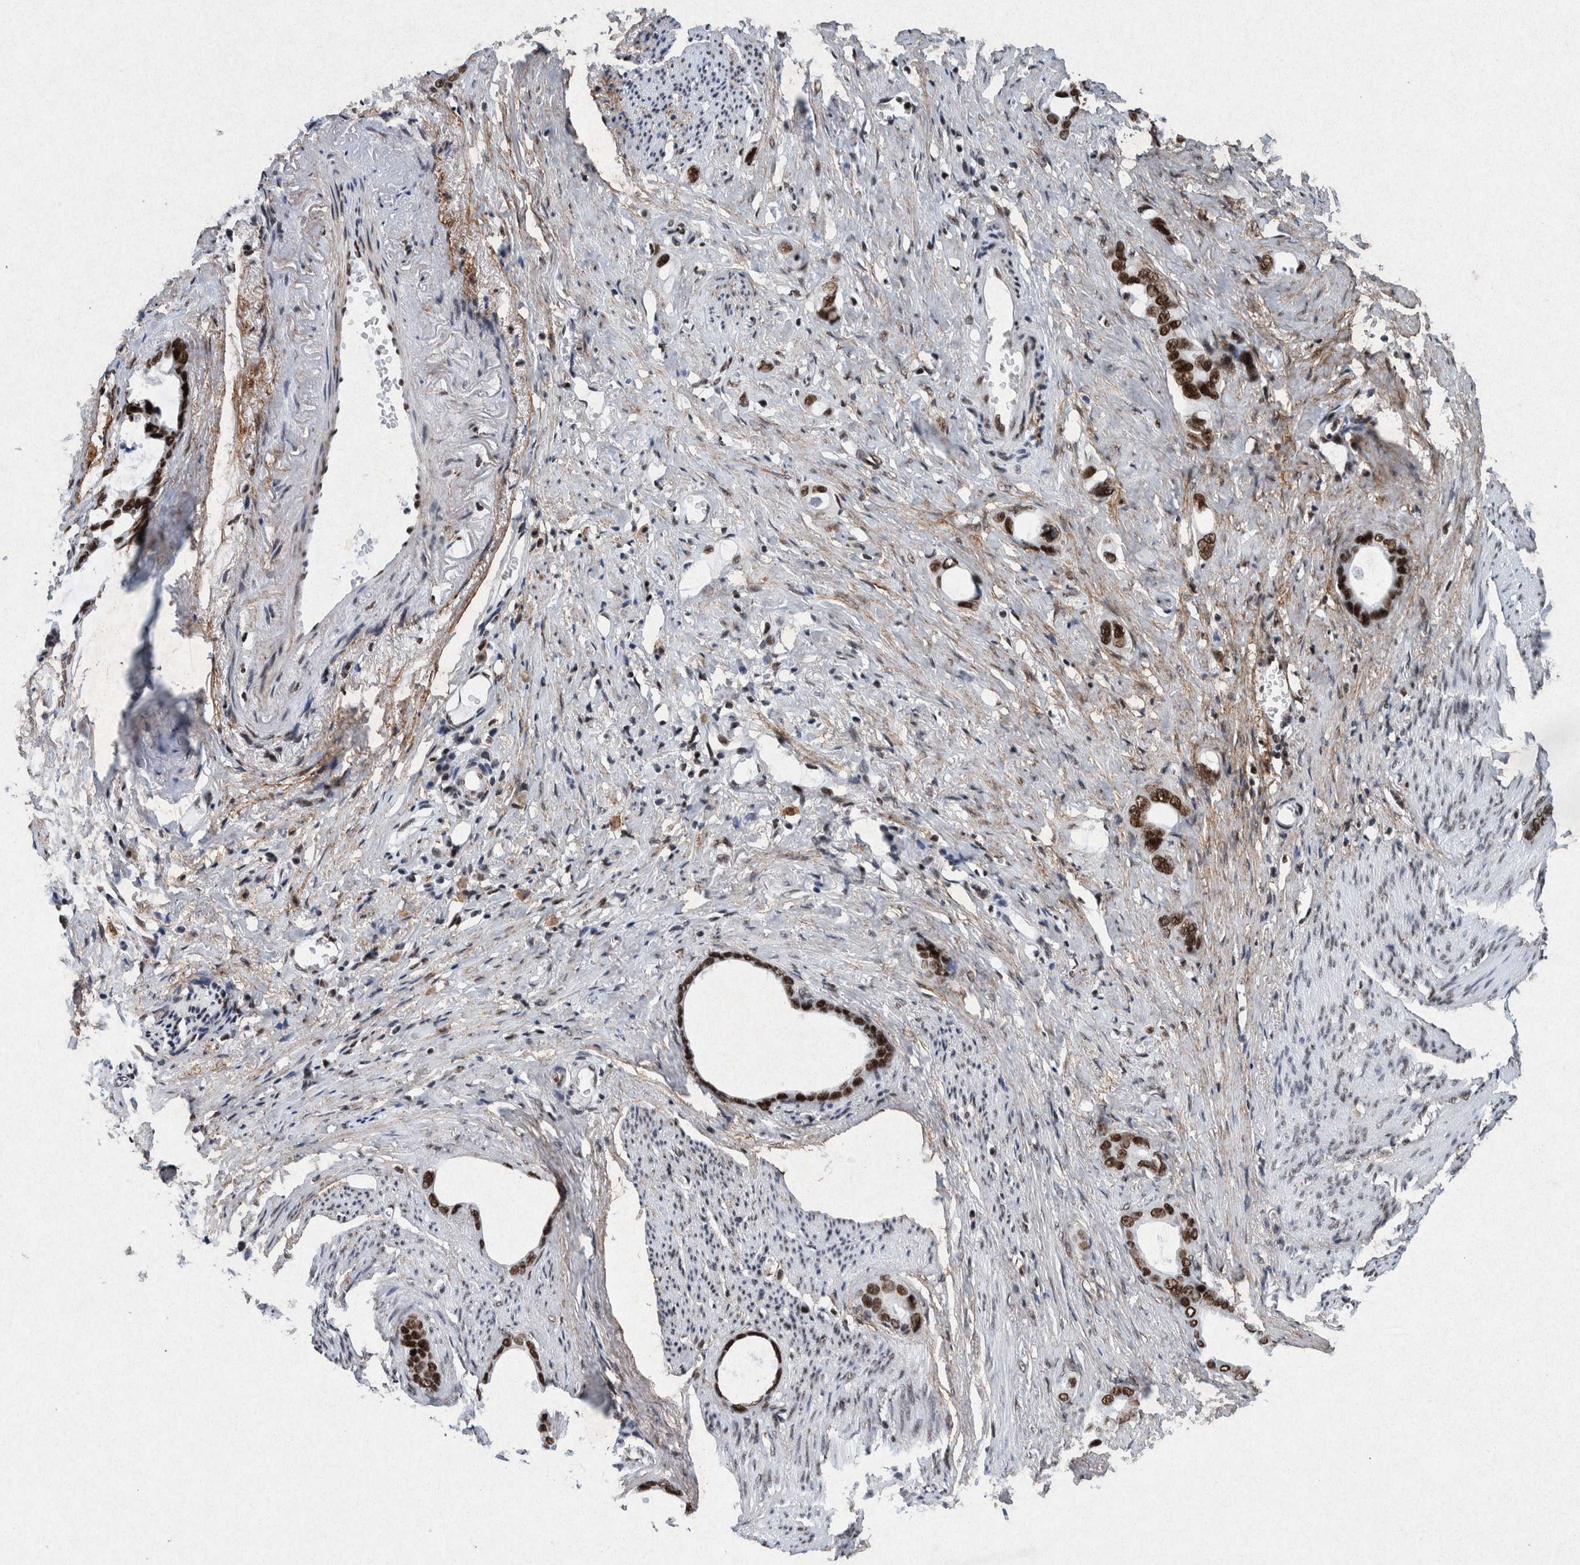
{"staining": {"intensity": "strong", "quantity": ">75%", "location": "nuclear"}, "tissue": "stomach cancer", "cell_type": "Tumor cells", "image_type": "cancer", "snomed": [{"axis": "morphology", "description": "Adenocarcinoma, NOS"}, {"axis": "topography", "description": "Stomach"}], "caption": "IHC (DAB) staining of human stomach adenocarcinoma reveals strong nuclear protein expression in approximately >75% of tumor cells.", "gene": "TAF10", "patient": {"sex": "female", "age": 75}}